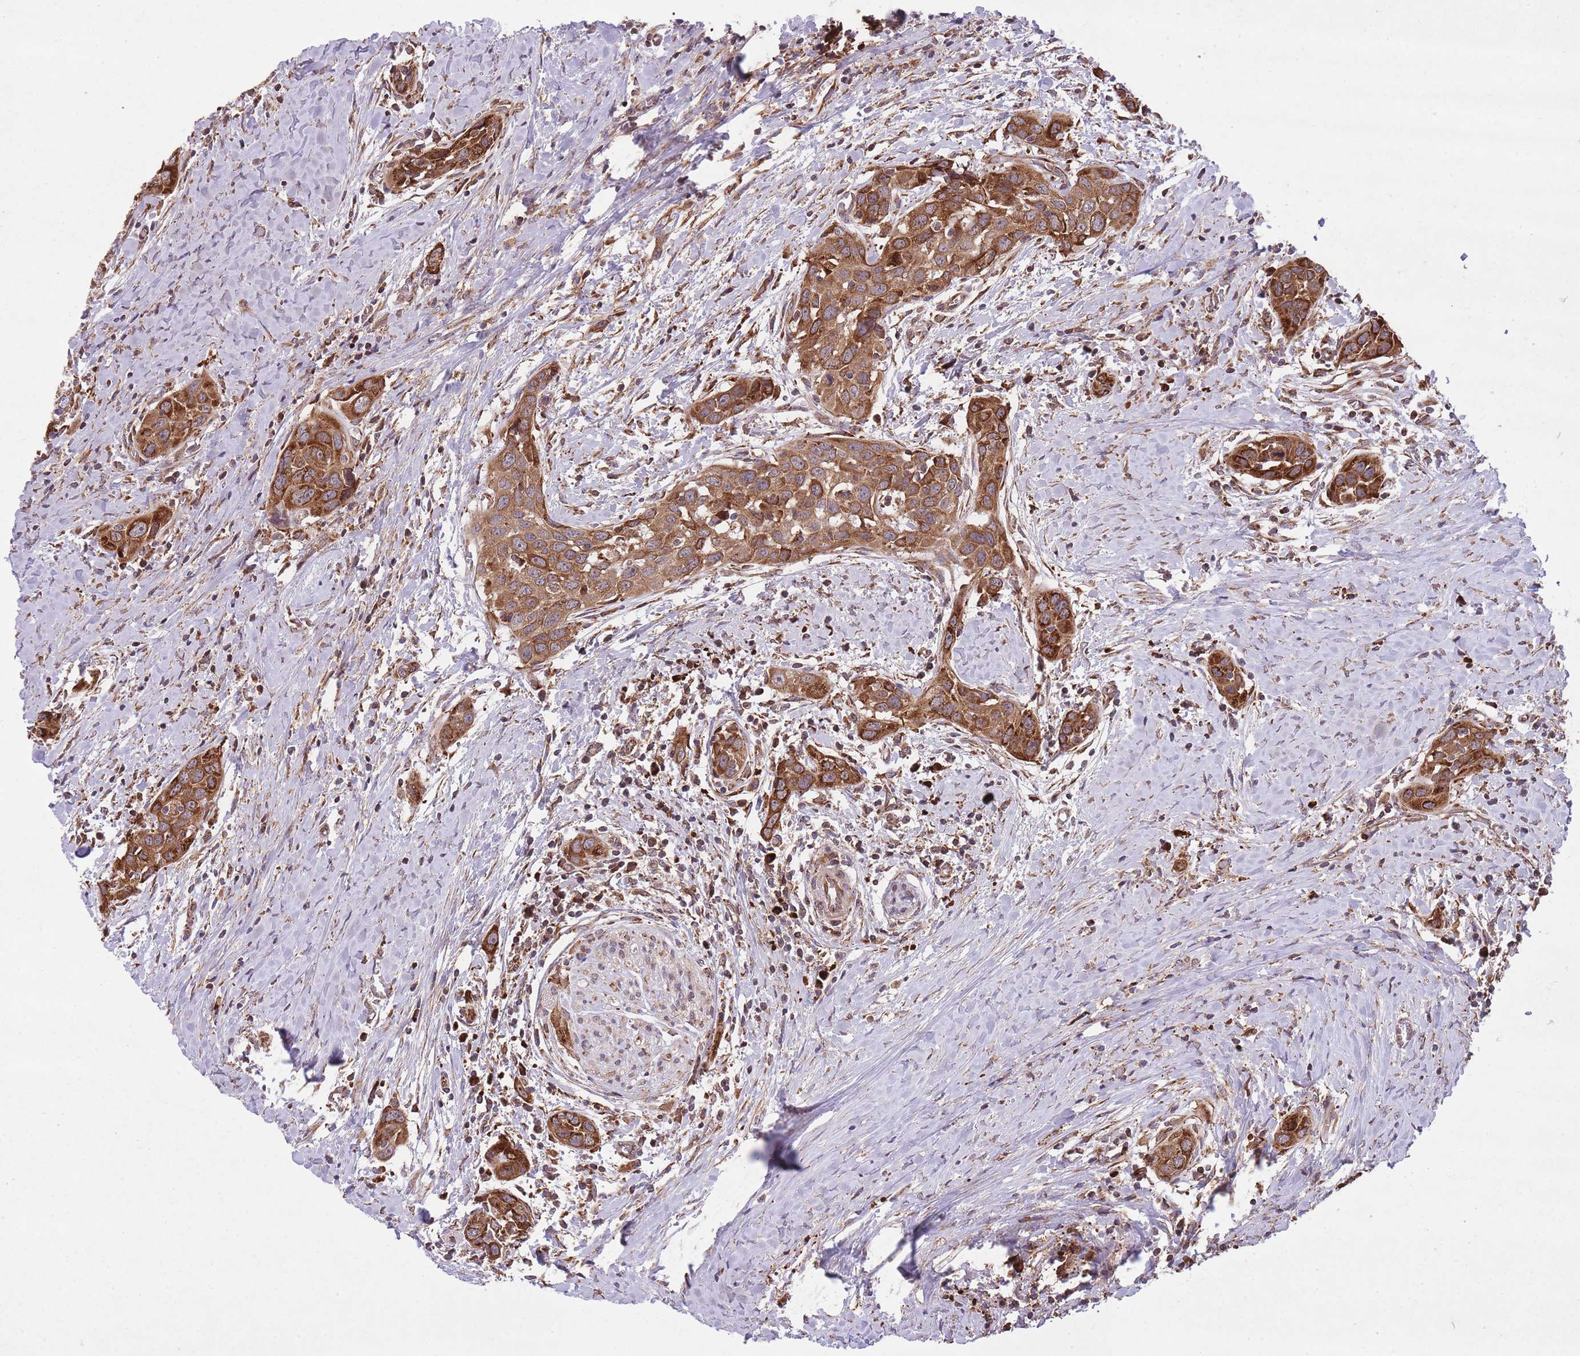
{"staining": {"intensity": "strong", "quantity": ">75%", "location": "cytoplasmic/membranous"}, "tissue": "head and neck cancer", "cell_type": "Tumor cells", "image_type": "cancer", "snomed": [{"axis": "morphology", "description": "Squamous cell carcinoma, NOS"}, {"axis": "topography", "description": "Oral tissue"}, {"axis": "topography", "description": "Head-Neck"}], "caption": "Human head and neck cancer stained for a protein (brown) reveals strong cytoplasmic/membranous positive staining in approximately >75% of tumor cells.", "gene": "TTLL3", "patient": {"sex": "female", "age": 50}}